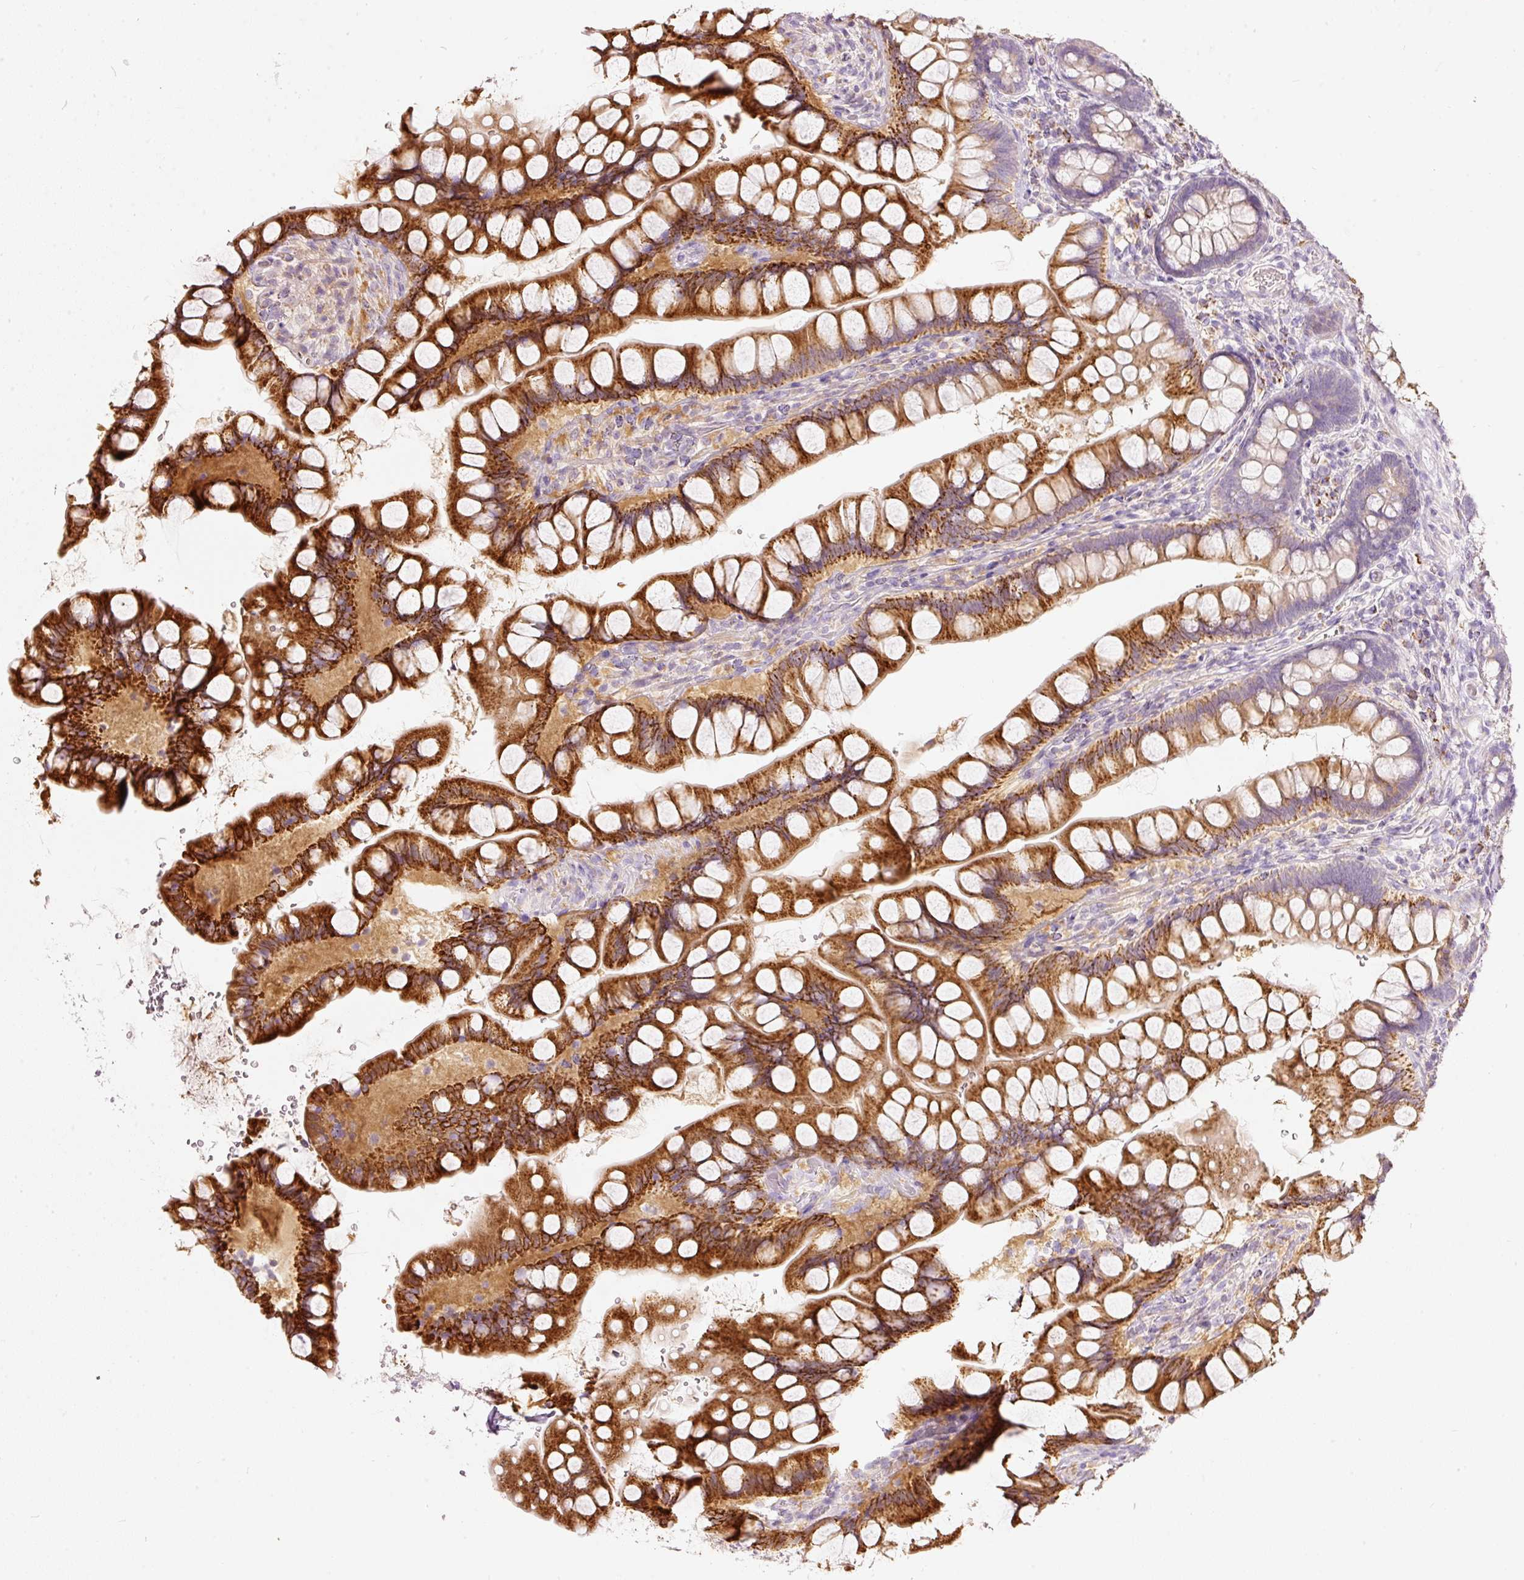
{"staining": {"intensity": "strong", "quantity": ">75%", "location": "cytoplasmic/membranous"}, "tissue": "small intestine", "cell_type": "Glandular cells", "image_type": "normal", "snomed": [{"axis": "morphology", "description": "Normal tissue, NOS"}, {"axis": "topography", "description": "Small intestine"}], "caption": "A photomicrograph of small intestine stained for a protein exhibits strong cytoplasmic/membranous brown staining in glandular cells. The staining was performed using DAB (3,3'-diaminobenzidine), with brown indicating positive protein expression. Nuclei are stained blue with hematoxylin.", "gene": "MTHFD2", "patient": {"sex": "male", "age": 70}}